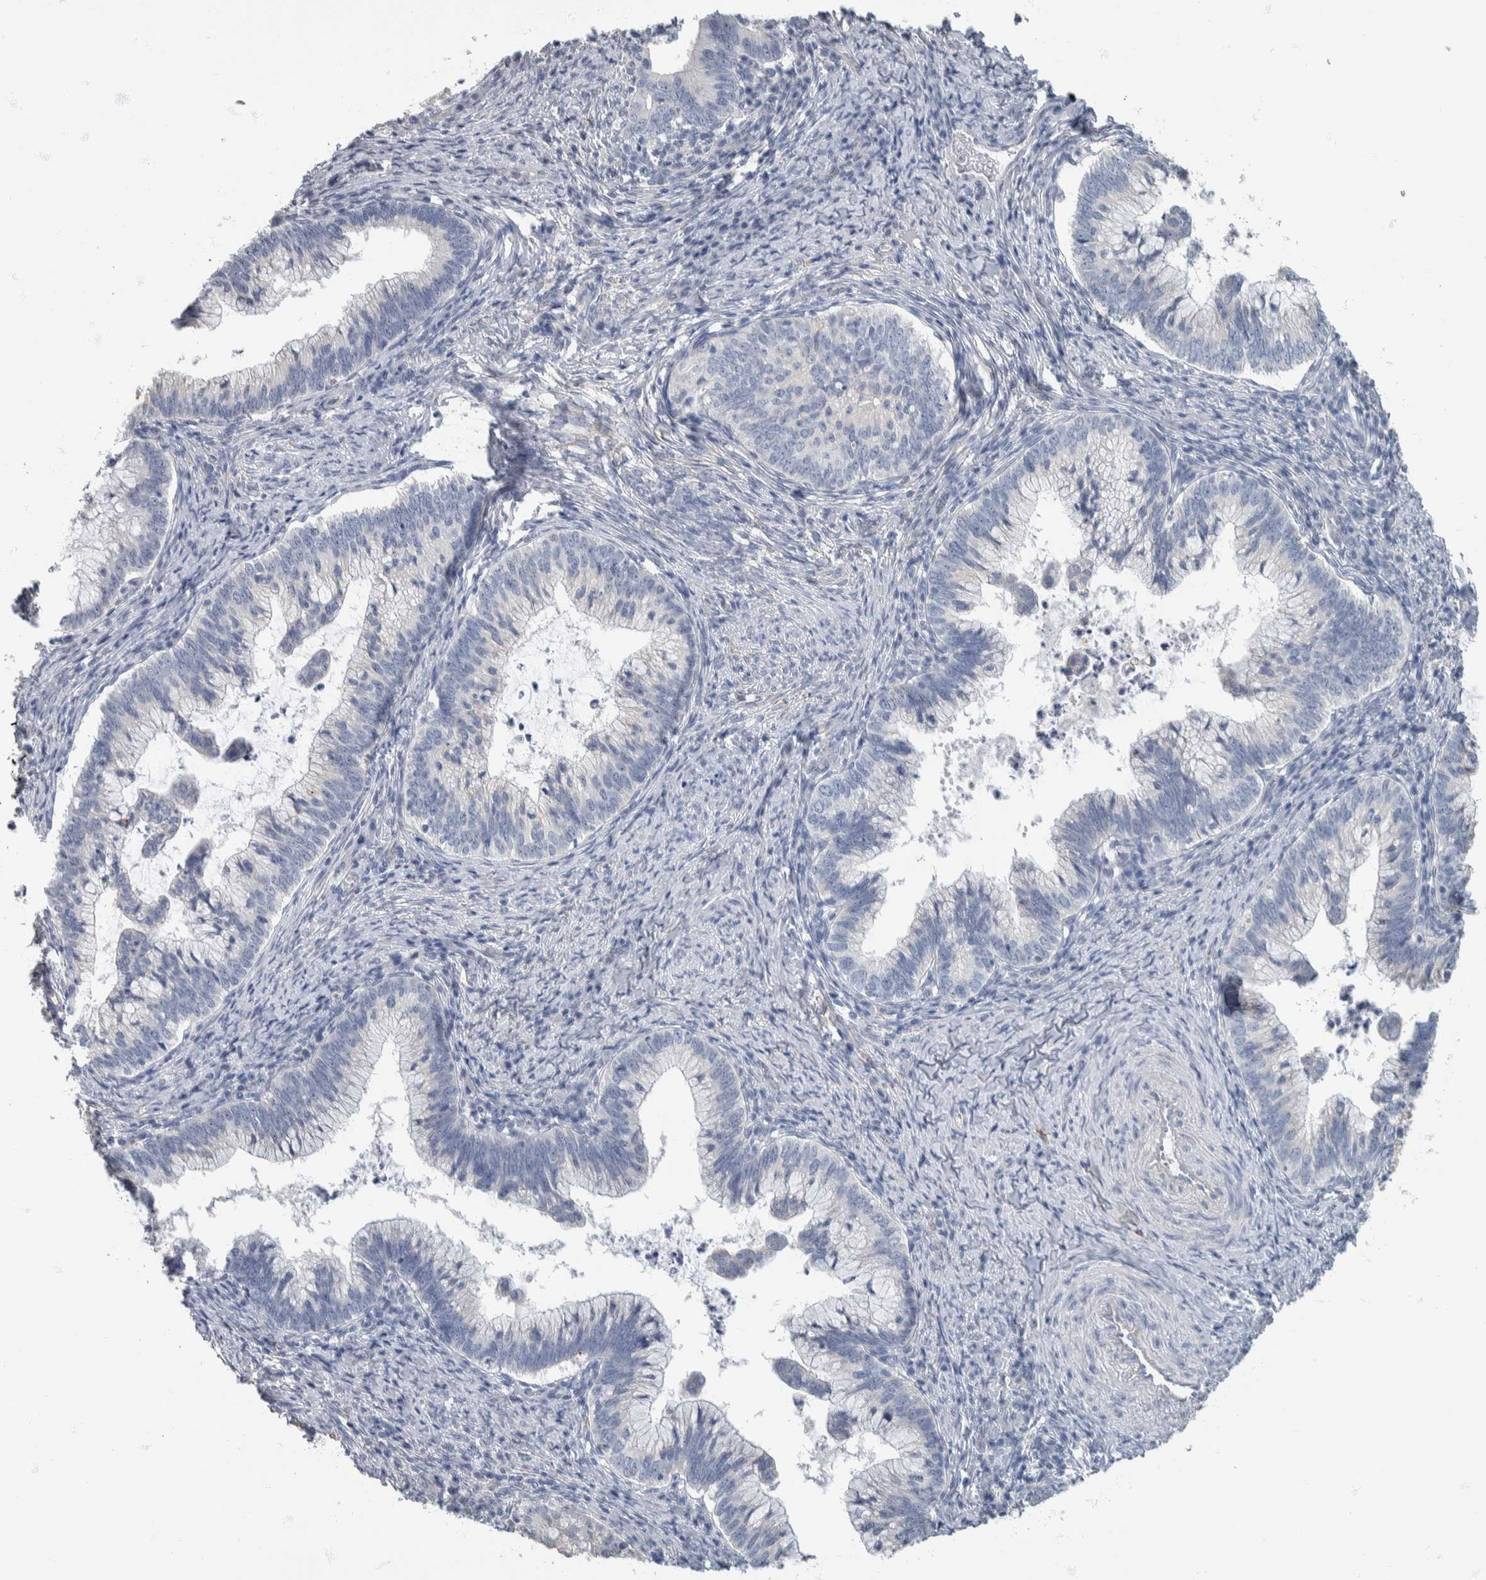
{"staining": {"intensity": "negative", "quantity": "none", "location": "none"}, "tissue": "cervical cancer", "cell_type": "Tumor cells", "image_type": "cancer", "snomed": [{"axis": "morphology", "description": "Adenocarcinoma, NOS"}, {"axis": "topography", "description": "Cervix"}], "caption": "The immunohistochemistry histopathology image has no significant positivity in tumor cells of cervical cancer (adenocarcinoma) tissue. The staining is performed using DAB (3,3'-diaminobenzidine) brown chromogen with nuclei counter-stained in using hematoxylin.", "gene": "NEFM", "patient": {"sex": "female", "age": 36}}